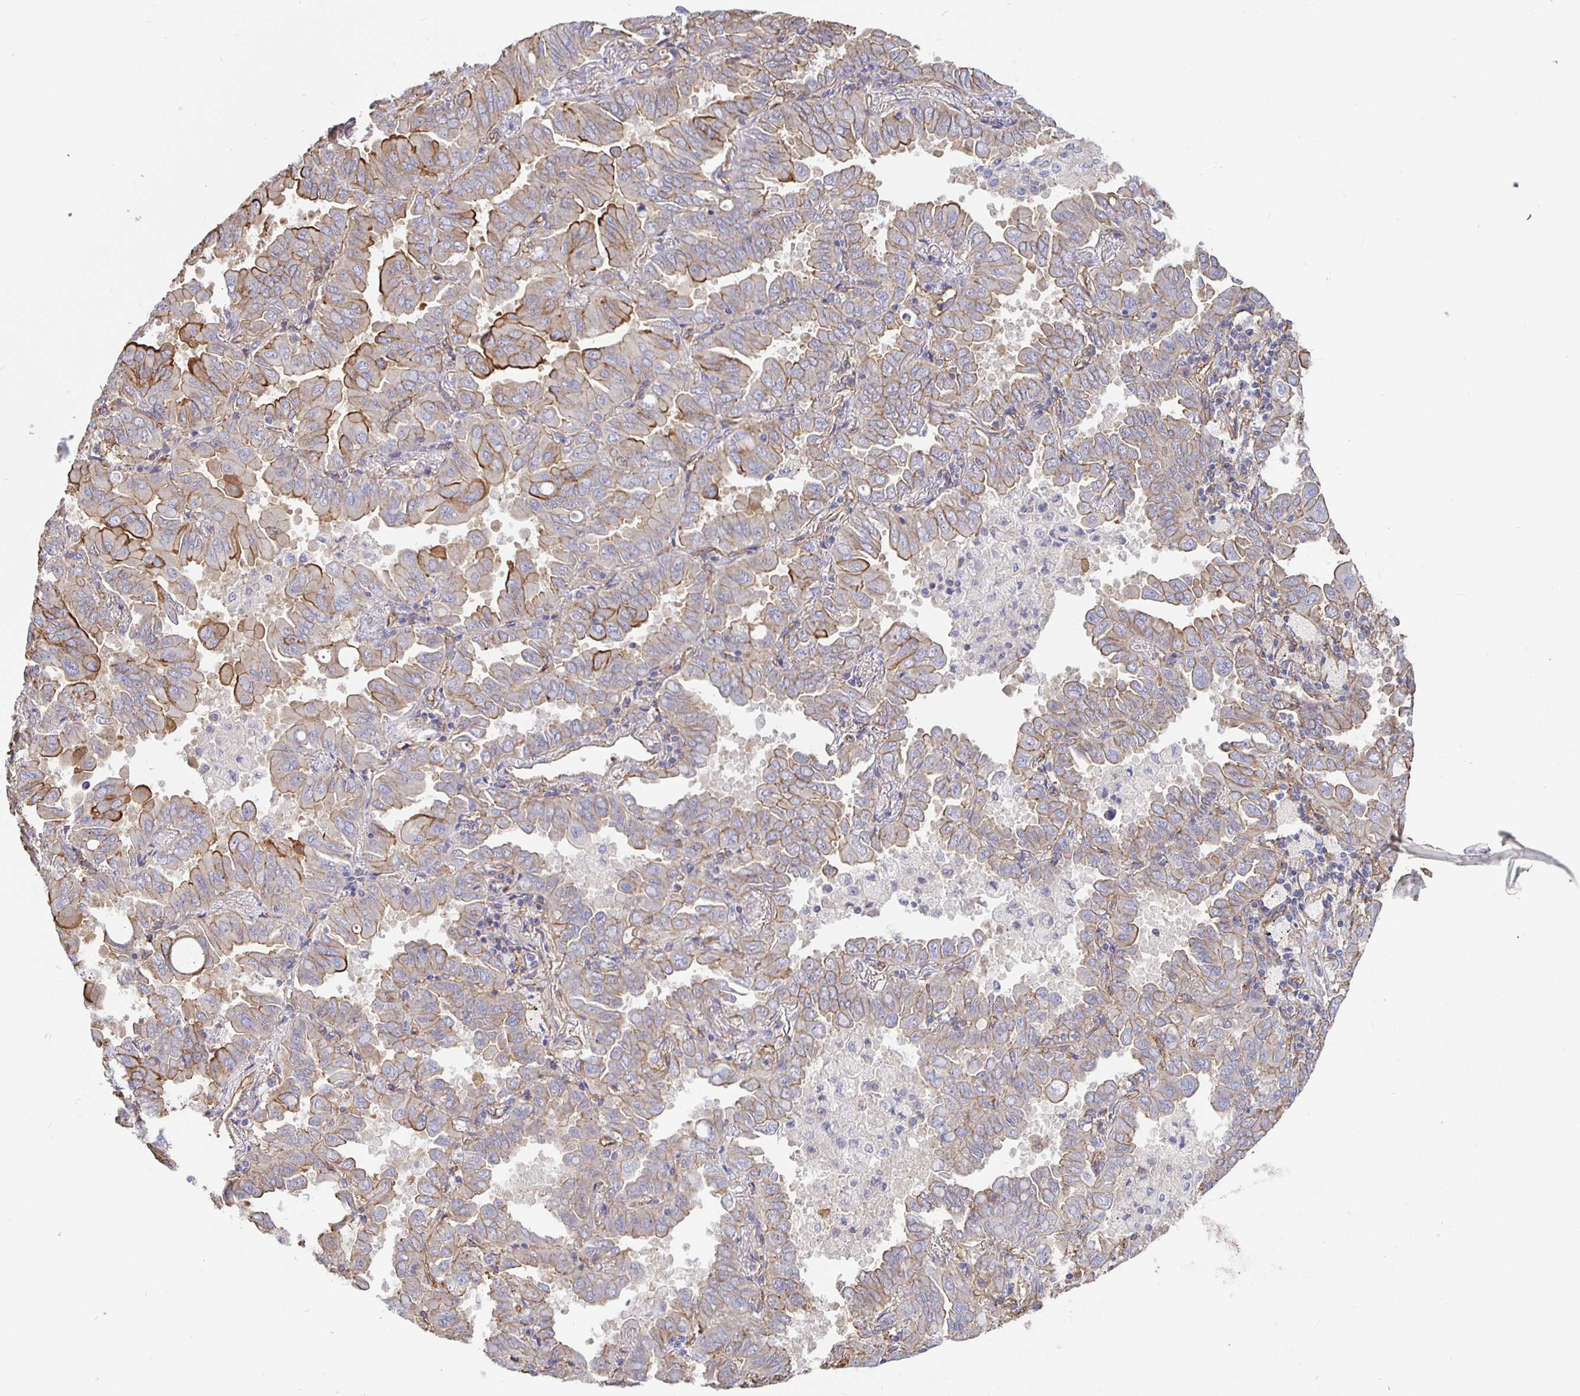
{"staining": {"intensity": "moderate", "quantity": "25%-75%", "location": "cytoplasmic/membranous"}, "tissue": "lung cancer", "cell_type": "Tumor cells", "image_type": "cancer", "snomed": [{"axis": "morphology", "description": "Adenocarcinoma, NOS"}, {"axis": "topography", "description": "Lung"}], "caption": "This photomicrograph shows immunohistochemistry staining of adenocarcinoma (lung), with medium moderate cytoplasmic/membranous positivity in approximately 25%-75% of tumor cells.", "gene": "ARHGEF39", "patient": {"sex": "male", "age": 64}}